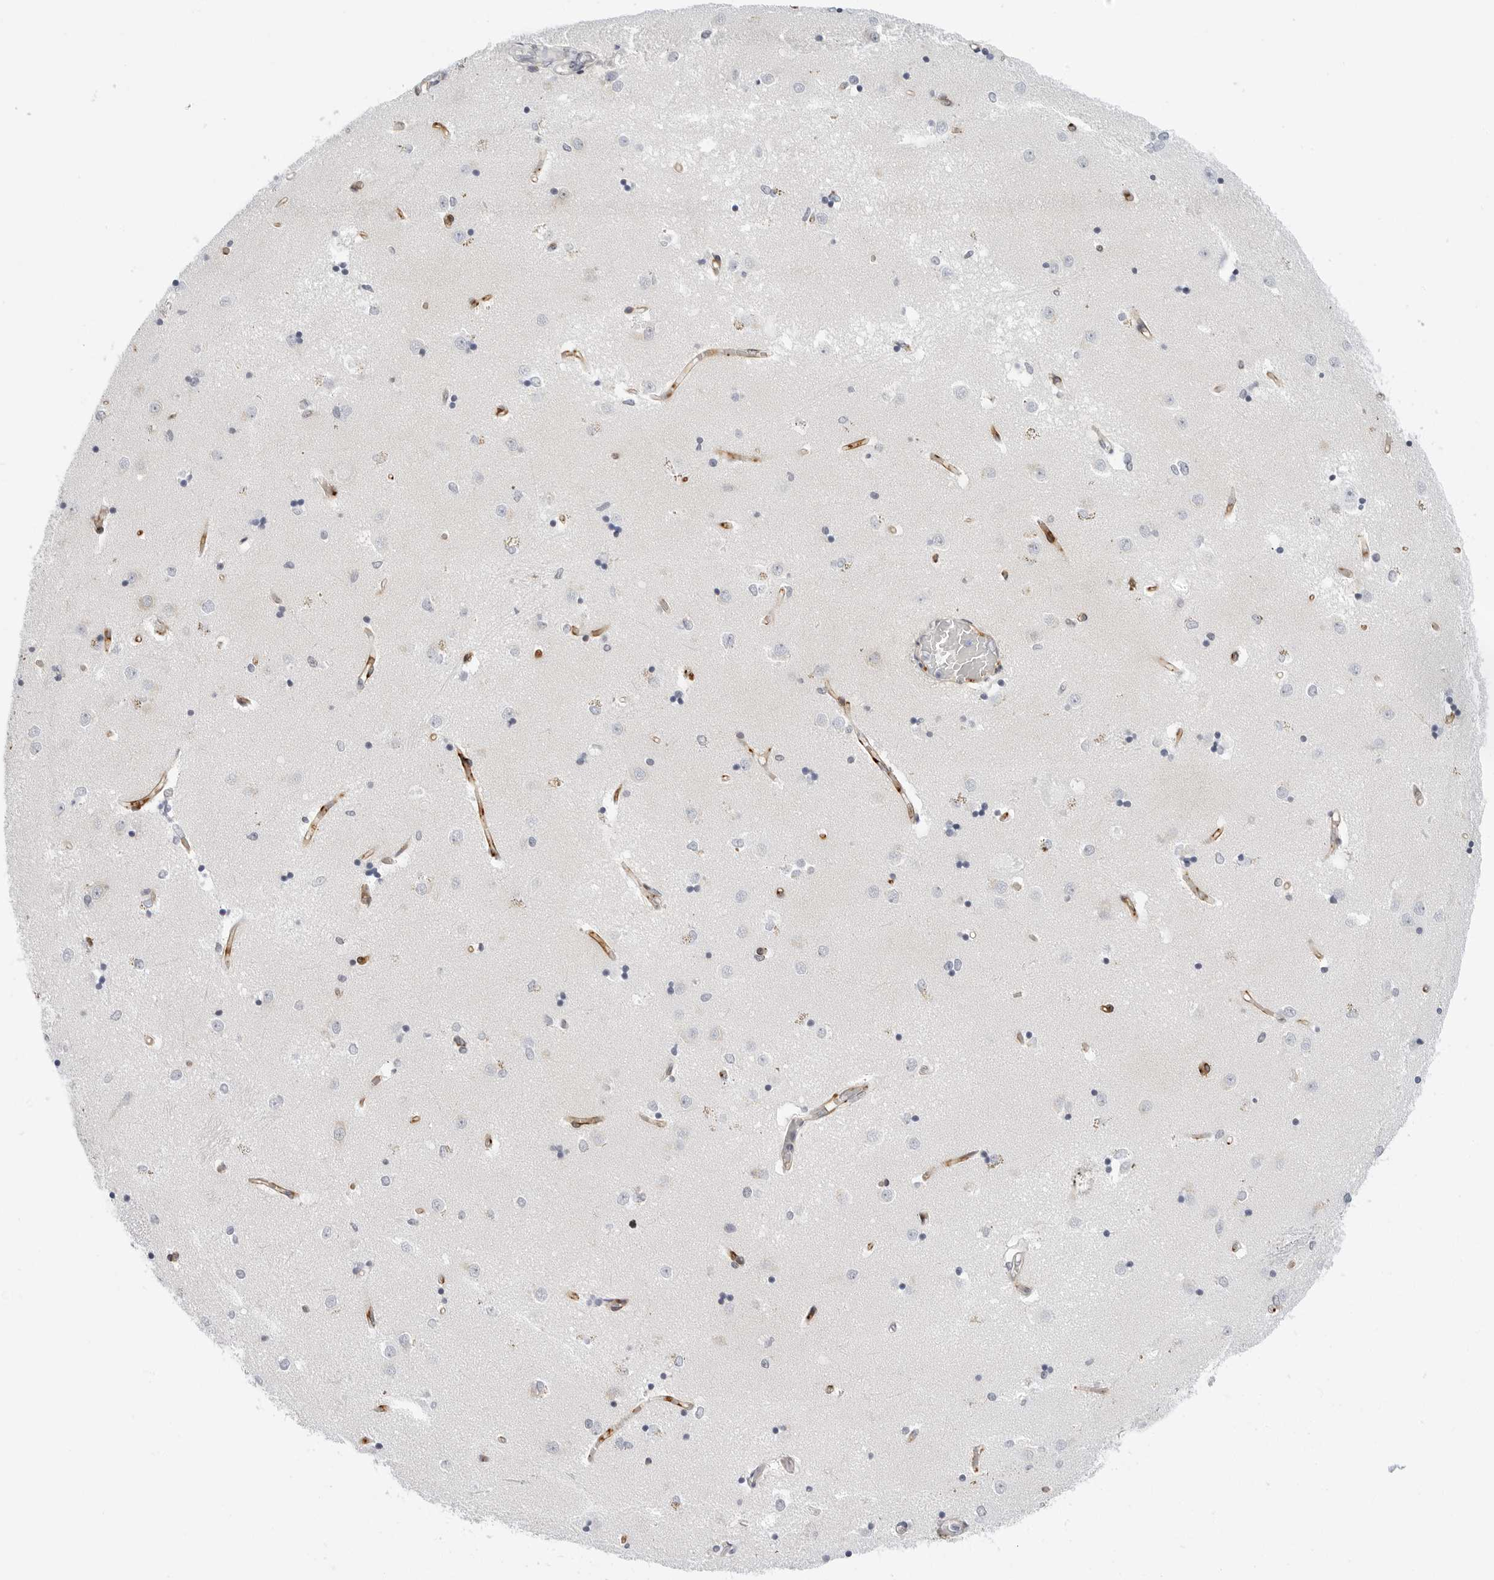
{"staining": {"intensity": "weak", "quantity": "<25%", "location": "cytoplasmic/membranous"}, "tissue": "caudate", "cell_type": "Glial cells", "image_type": "normal", "snomed": [{"axis": "morphology", "description": "Normal tissue, NOS"}, {"axis": "topography", "description": "Lateral ventricle wall"}], "caption": "DAB immunohistochemical staining of unremarkable human caudate demonstrates no significant expression in glial cells. Nuclei are stained in blue.", "gene": "SLC19A1", "patient": {"sex": "male", "age": 45}}